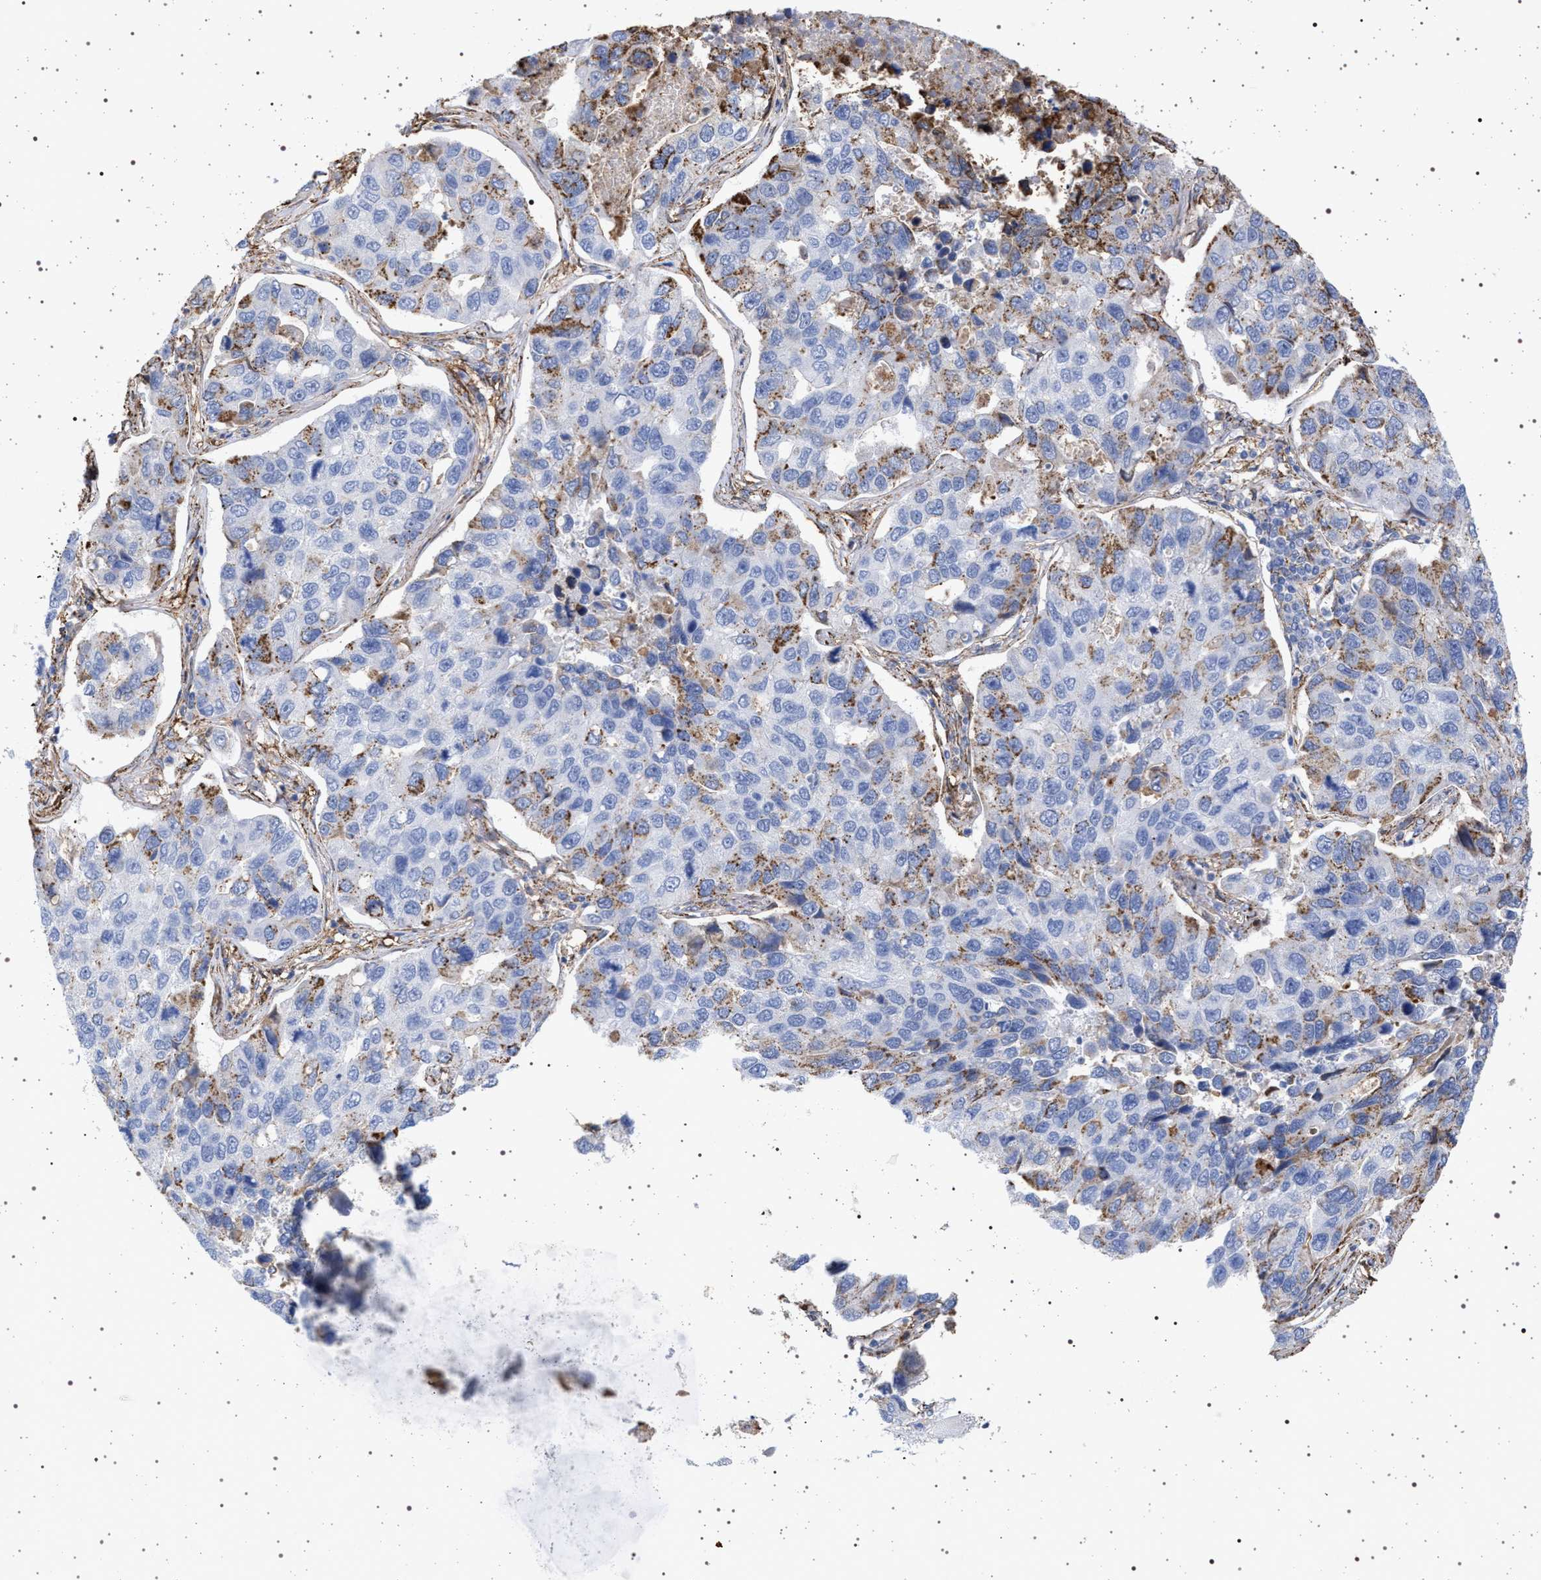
{"staining": {"intensity": "weak", "quantity": "<25%", "location": "cytoplasmic/membranous"}, "tissue": "lung cancer", "cell_type": "Tumor cells", "image_type": "cancer", "snomed": [{"axis": "morphology", "description": "Adenocarcinoma, NOS"}, {"axis": "topography", "description": "Lung"}], "caption": "DAB (3,3'-diaminobenzidine) immunohistochemical staining of human lung cancer (adenocarcinoma) shows no significant expression in tumor cells. (DAB immunohistochemistry visualized using brightfield microscopy, high magnification).", "gene": "PLG", "patient": {"sex": "male", "age": 64}}